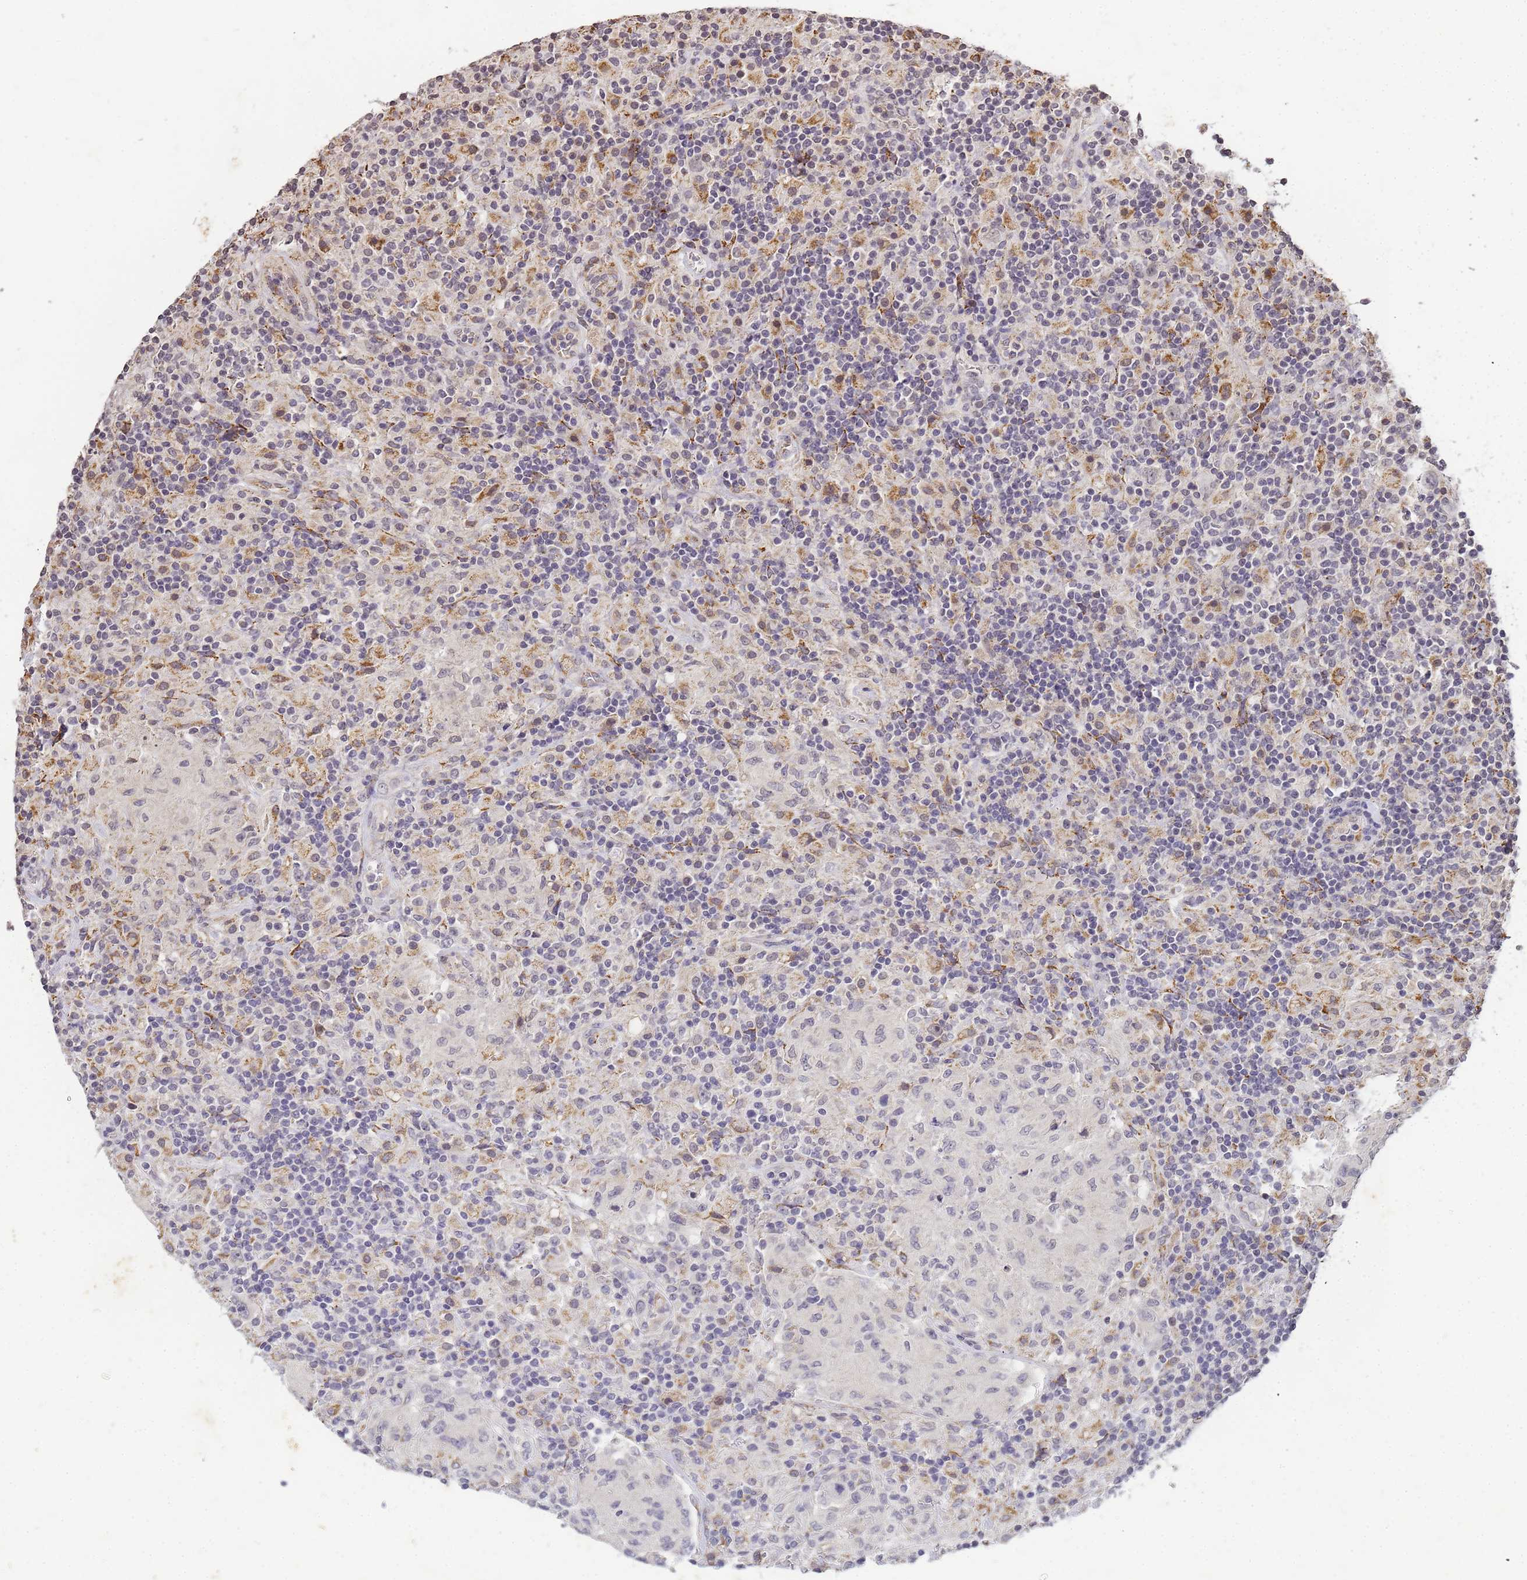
{"staining": {"intensity": "negative", "quantity": "none", "location": "none"}, "tissue": "lymphoma", "cell_type": "Tumor cells", "image_type": "cancer", "snomed": [{"axis": "morphology", "description": "Hodgkin's disease, NOS"}, {"axis": "topography", "description": "Lymph node"}], "caption": "Tumor cells show no significant protein staining in lymphoma.", "gene": "MYL7", "patient": {"sex": "male", "age": 70}}